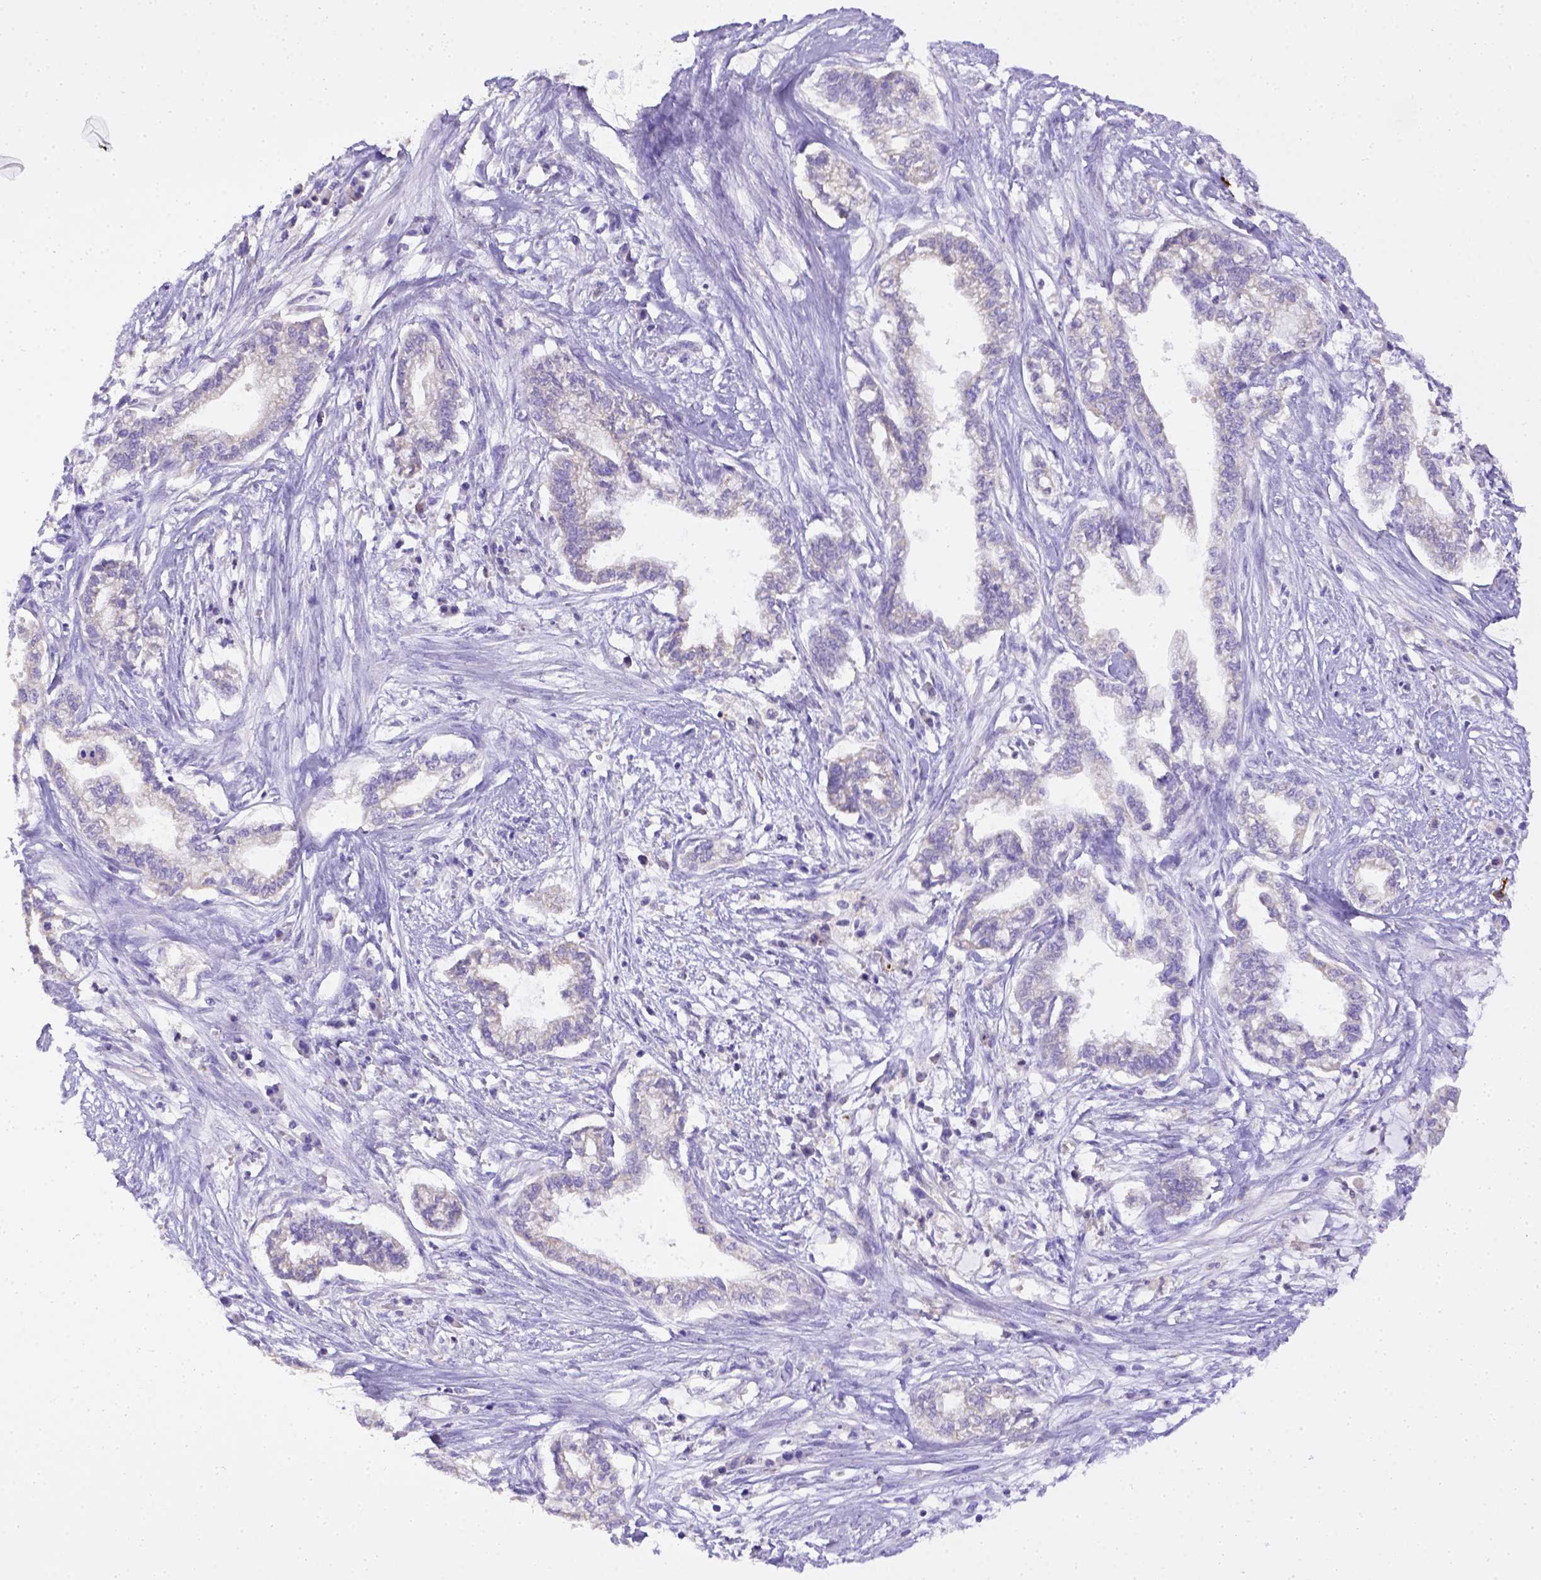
{"staining": {"intensity": "negative", "quantity": "none", "location": "none"}, "tissue": "cervical cancer", "cell_type": "Tumor cells", "image_type": "cancer", "snomed": [{"axis": "morphology", "description": "Adenocarcinoma, NOS"}, {"axis": "topography", "description": "Cervix"}], "caption": "Micrograph shows no protein staining in tumor cells of adenocarcinoma (cervical) tissue.", "gene": "CD40", "patient": {"sex": "female", "age": 62}}